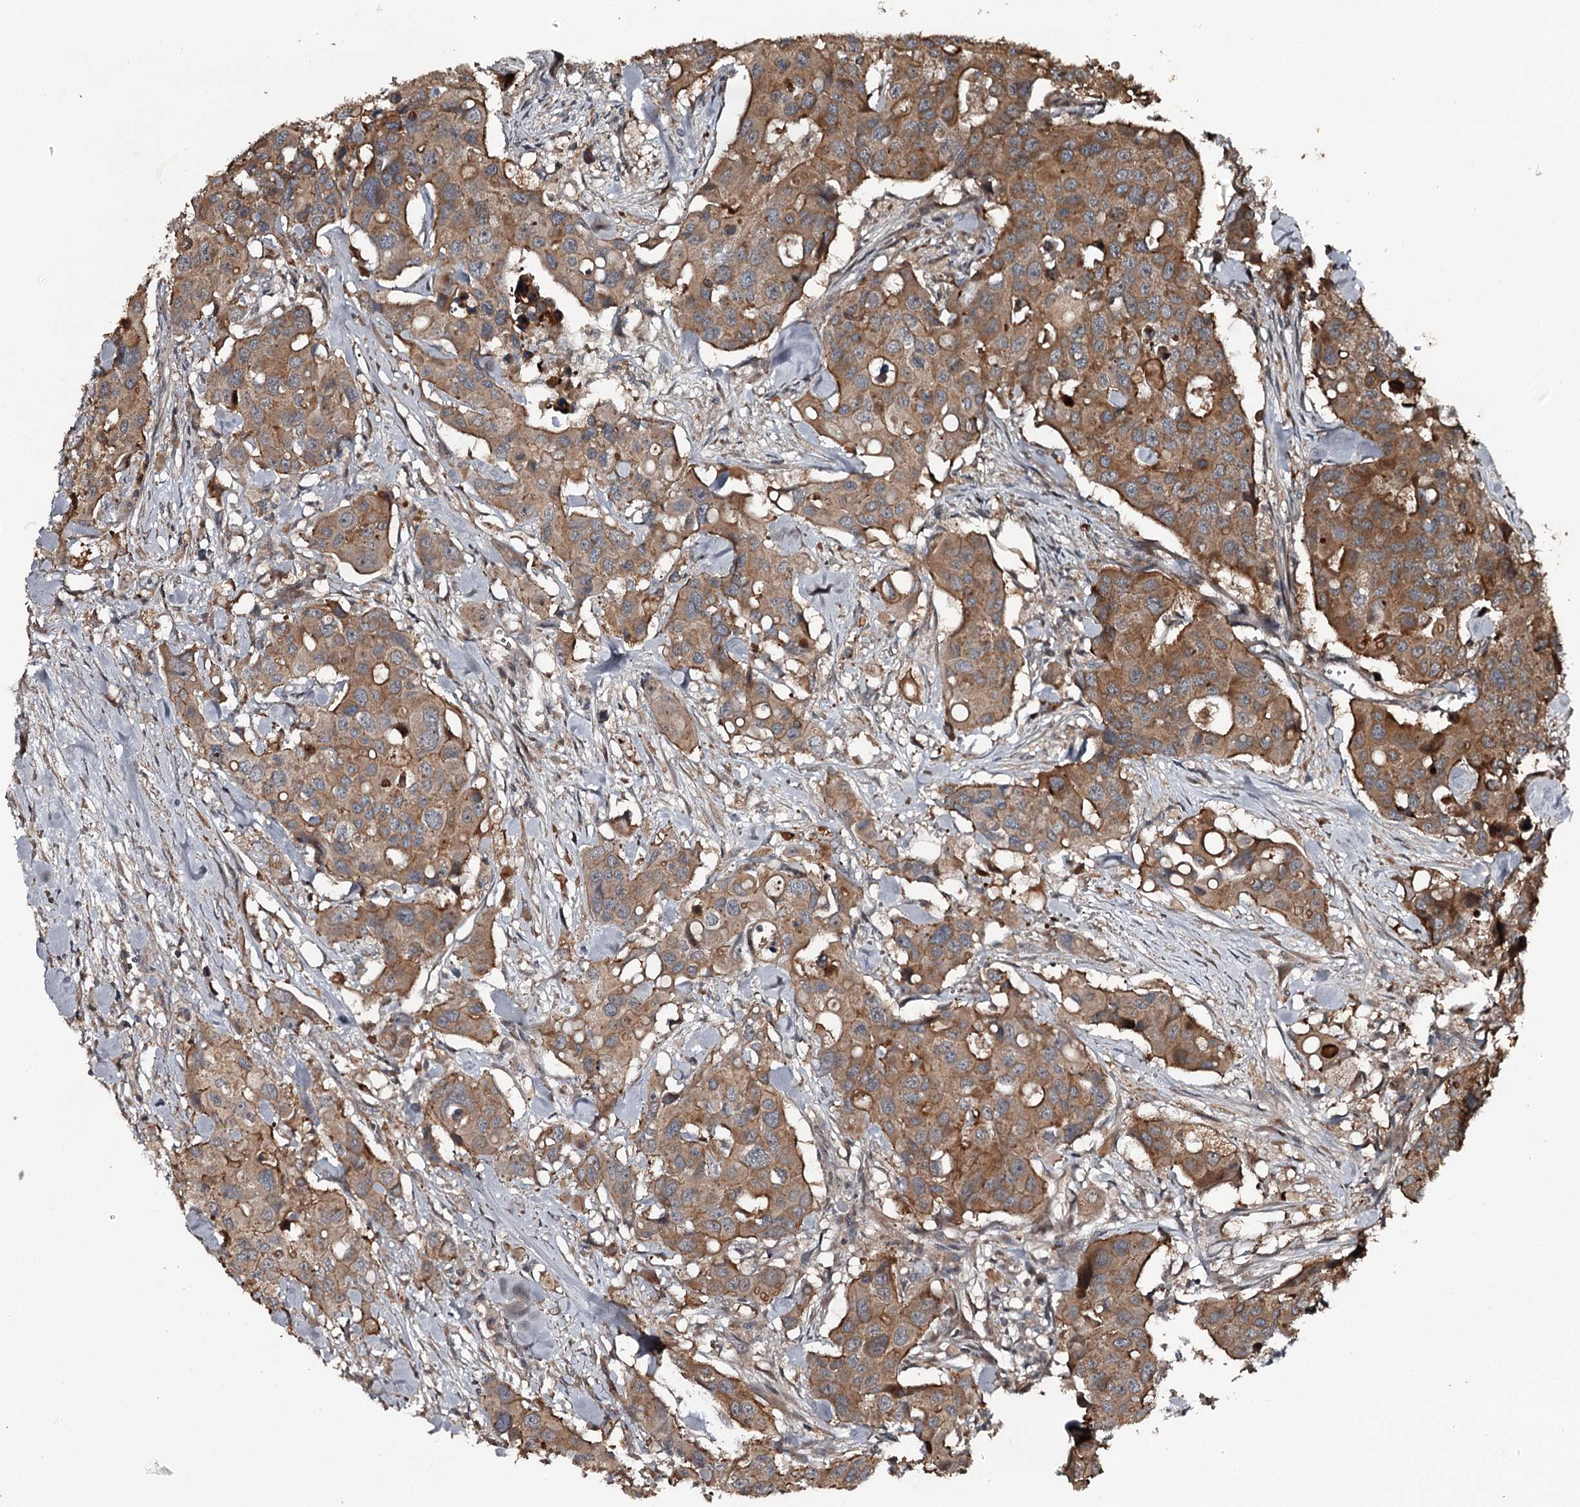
{"staining": {"intensity": "moderate", "quantity": ">75%", "location": "cytoplasmic/membranous"}, "tissue": "colorectal cancer", "cell_type": "Tumor cells", "image_type": "cancer", "snomed": [{"axis": "morphology", "description": "Adenocarcinoma, NOS"}, {"axis": "topography", "description": "Colon"}], "caption": "DAB immunohistochemical staining of colorectal adenocarcinoma reveals moderate cytoplasmic/membranous protein expression in approximately >75% of tumor cells. (IHC, brightfield microscopy, high magnification).", "gene": "RAB21", "patient": {"sex": "male", "age": 77}}